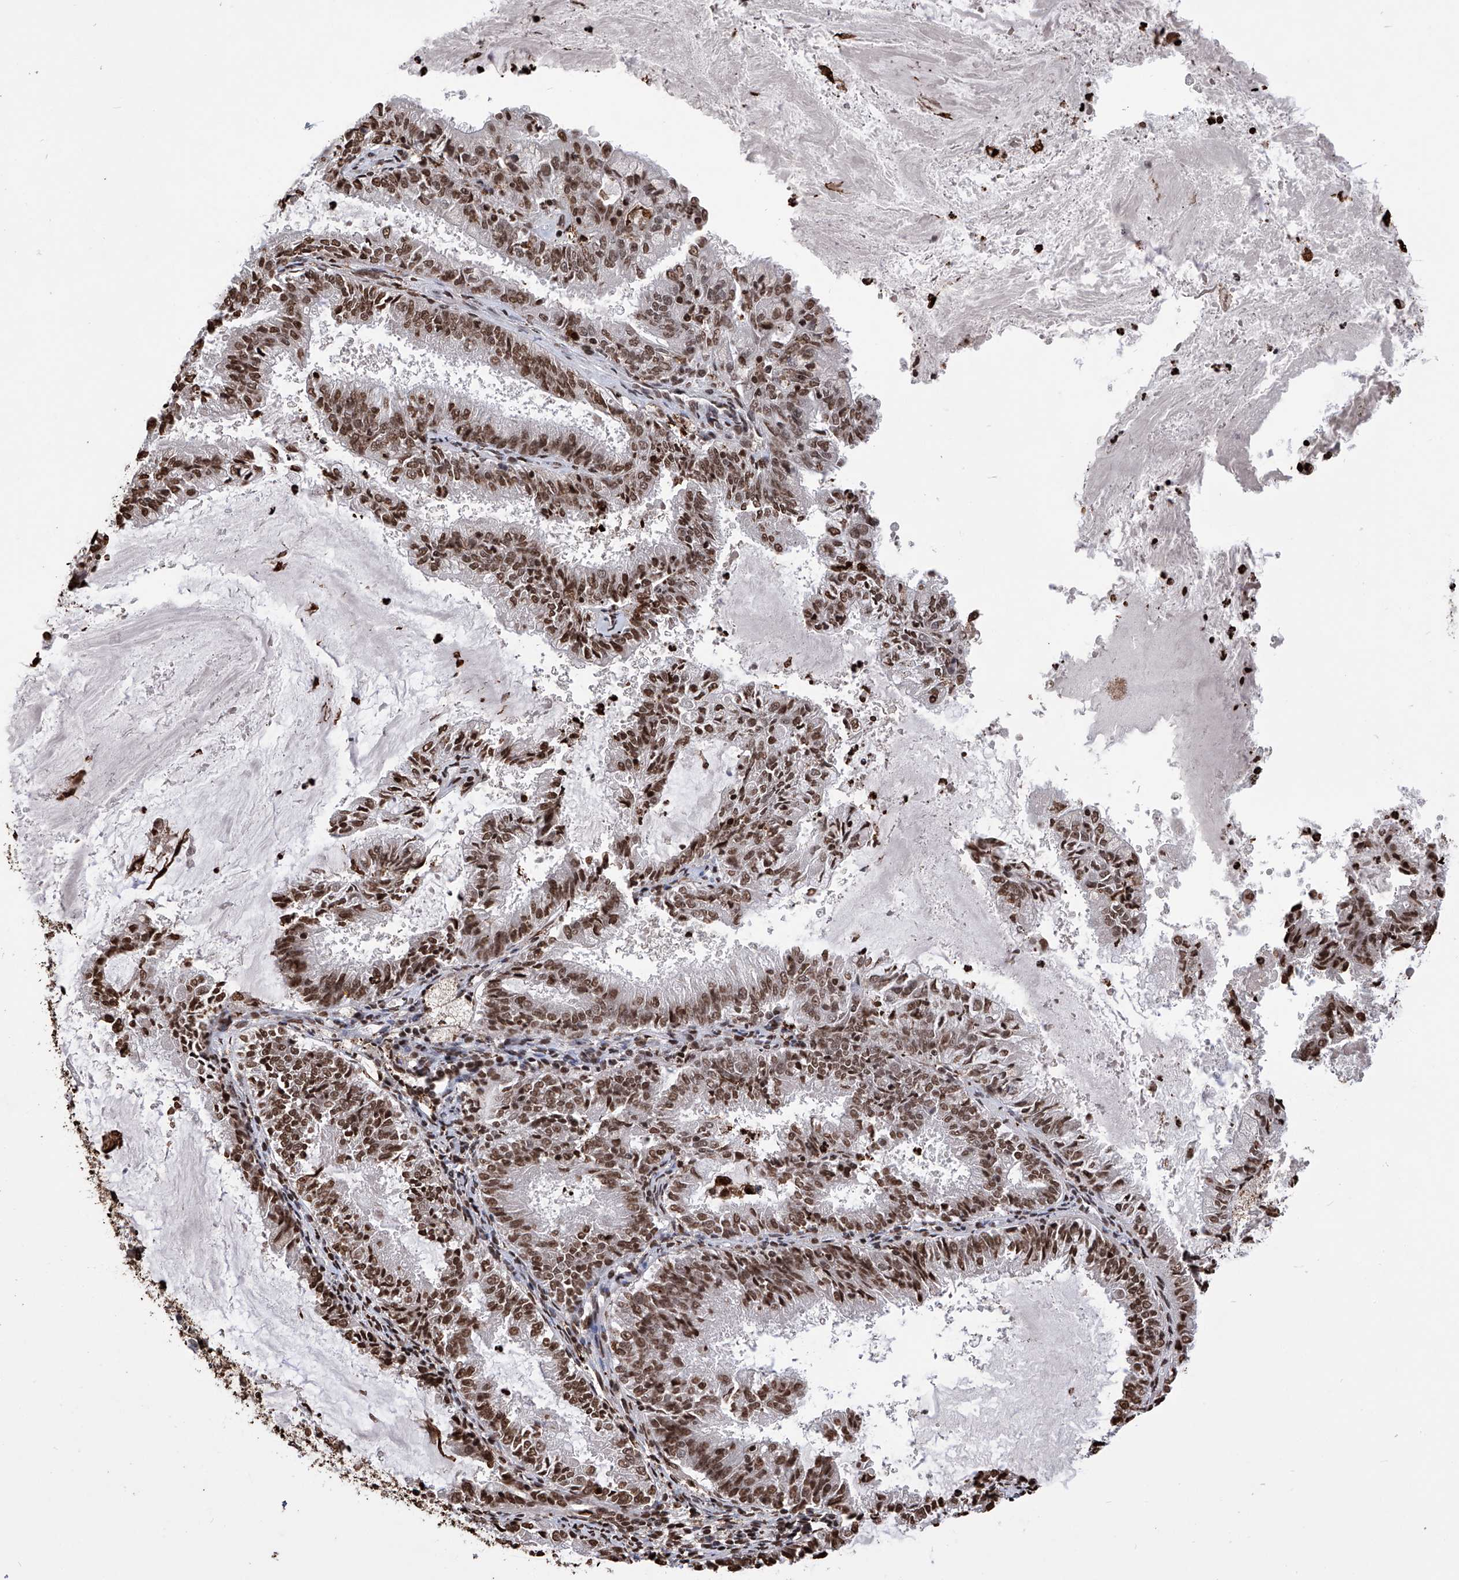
{"staining": {"intensity": "moderate", "quantity": ">75%", "location": "nuclear"}, "tissue": "endometrial cancer", "cell_type": "Tumor cells", "image_type": "cancer", "snomed": [{"axis": "morphology", "description": "Adenocarcinoma, NOS"}, {"axis": "topography", "description": "Endometrium"}], "caption": "Brown immunohistochemical staining in human endometrial adenocarcinoma shows moderate nuclear expression in approximately >75% of tumor cells. (brown staining indicates protein expression, while blue staining denotes nuclei).", "gene": "CFAP410", "patient": {"sex": "female", "age": 57}}